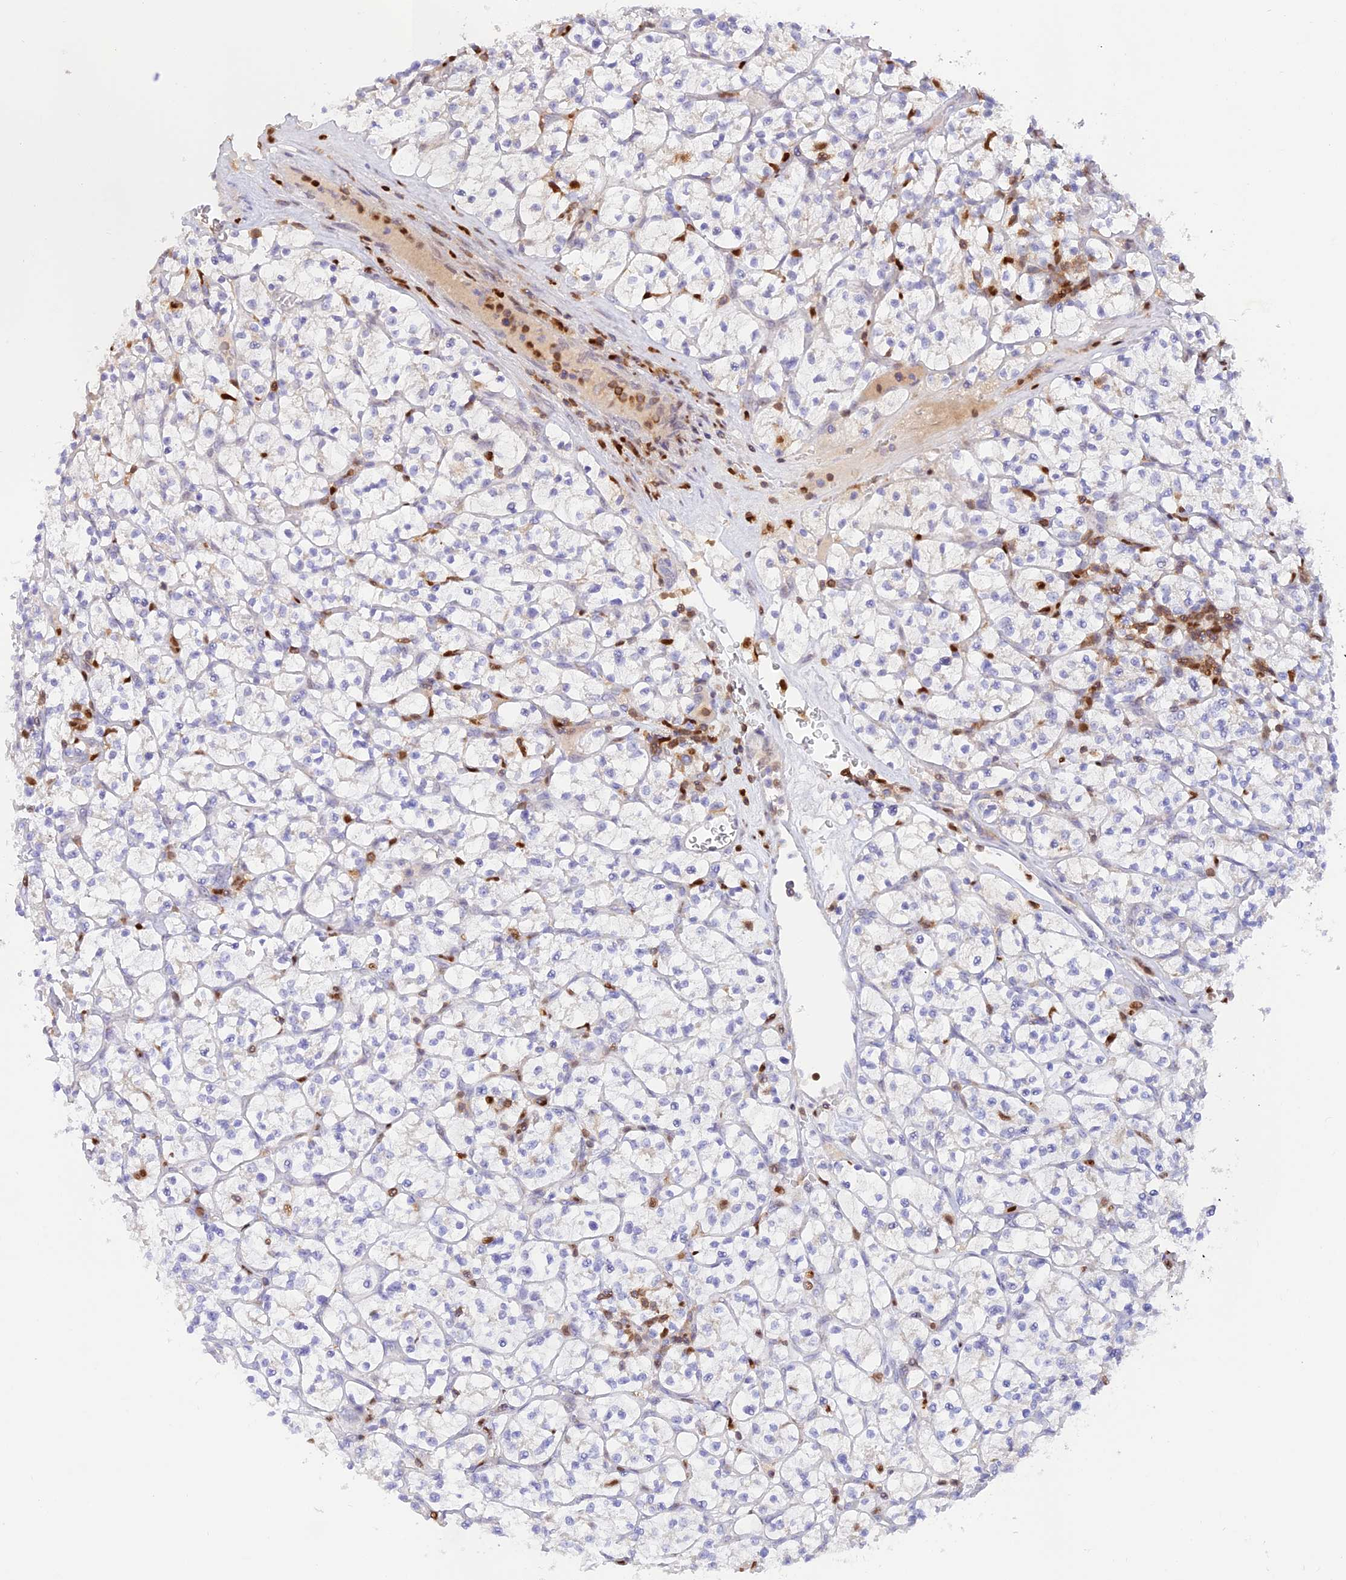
{"staining": {"intensity": "negative", "quantity": "none", "location": "none"}, "tissue": "renal cancer", "cell_type": "Tumor cells", "image_type": "cancer", "snomed": [{"axis": "morphology", "description": "Adenocarcinoma, NOS"}, {"axis": "topography", "description": "Kidney"}], "caption": "IHC of human renal adenocarcinoma demonstrates no staining in tumor cells.", "gene": "DENND1C", "patient": {"sex": "female", "age": 64}}